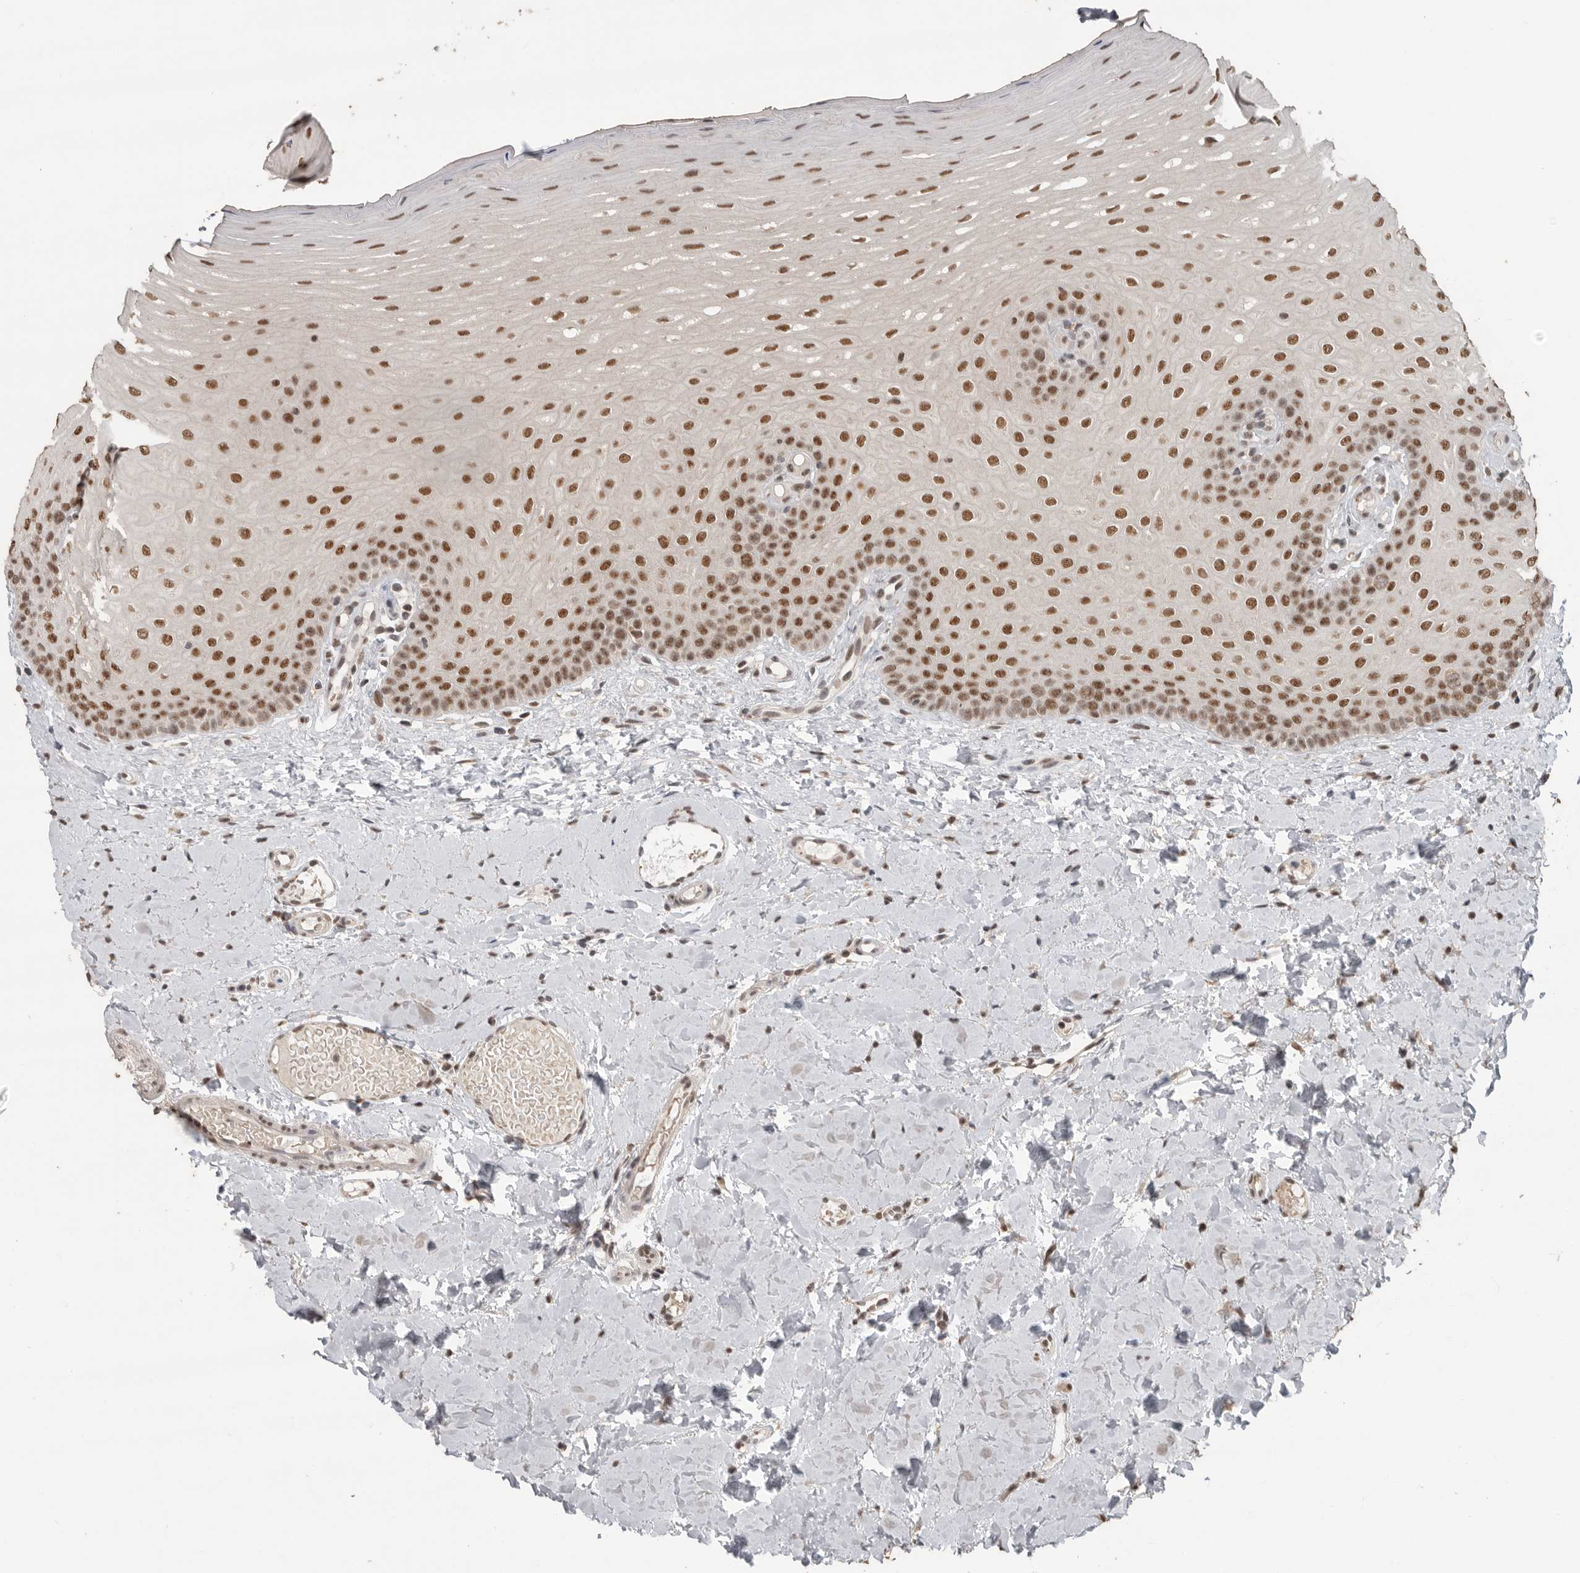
{"staining": {"intensity": "moderate", "quantity": ">75%", "location": "nuclear"}, "tissue": "oral mucosa", "cell_type": "Squamous epithelial cells", "image_type": "normal", "snomed": [{"axis": "morphology", "description": "Normal tissue, NOS"}, {"axis": "topography", "description": "Oral tissue"}], "caption": "The immunohistochemical stain highlights moderate nuclear positivity in squamous epithelial cells of unremarkable oral mucosa.", "gene": "PPP1R10", "patient": {"sex": "female", "age": 39}}